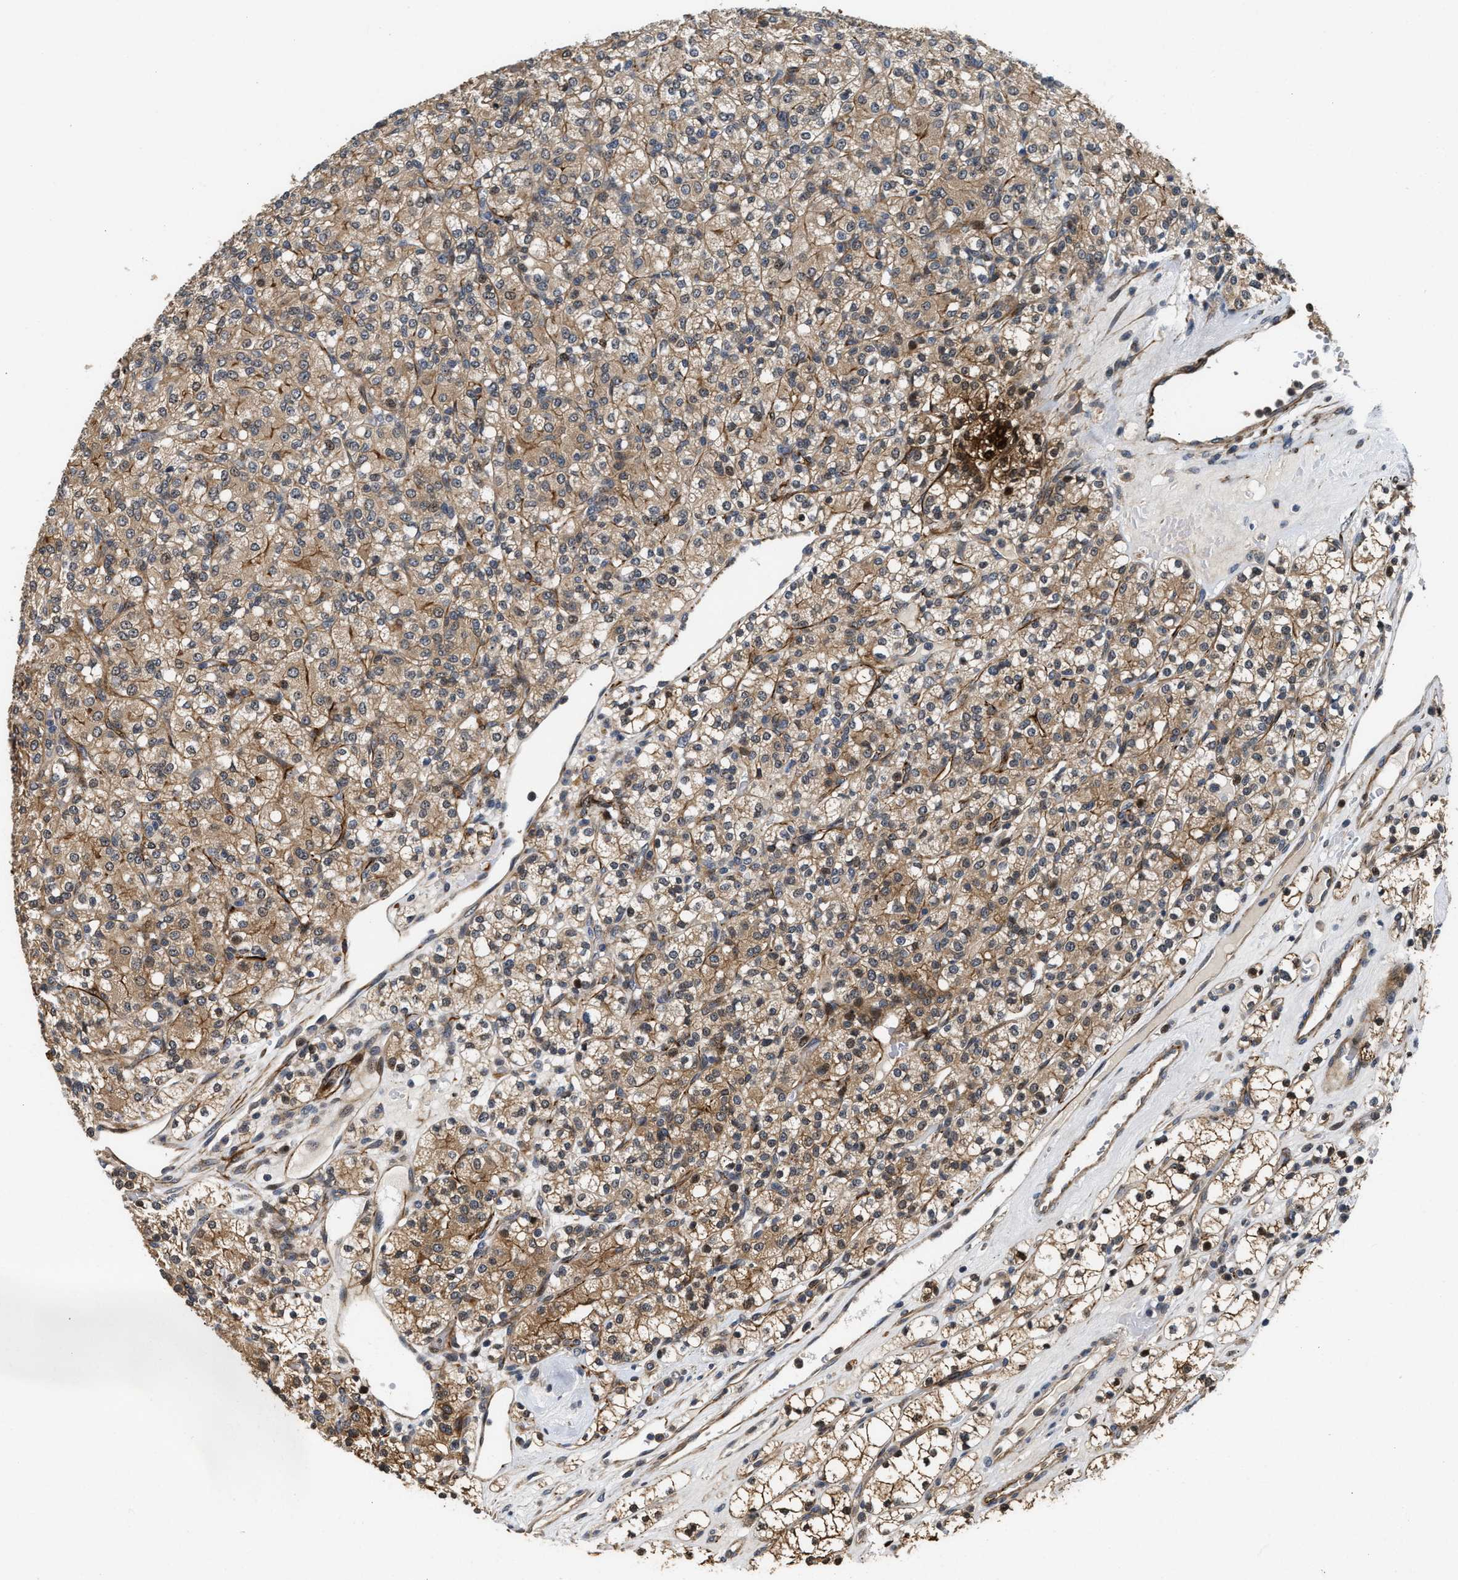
{"staining": {"intensity": "moderate", "quantity": "25%-75%", "location": "cytoplasmic/membranous"}, "tissue": "renal cancer", "cell_type": "Tumor cells", "image_type": "cancer", "snomed": [{"axis": "morphology", "description": "Adenocarcinoma, NOS"}, {"axis": "topography", "description": "Kidney"}], "caption": "This is a micrograph of immunohistochemistry staining of adenocarcinoma (renal), which shows moderate staining in the cytoplasmic/membranous of tumor cells.", "gene": "ALDH3A2", "patient": {"sex": "male", "age": 77}}